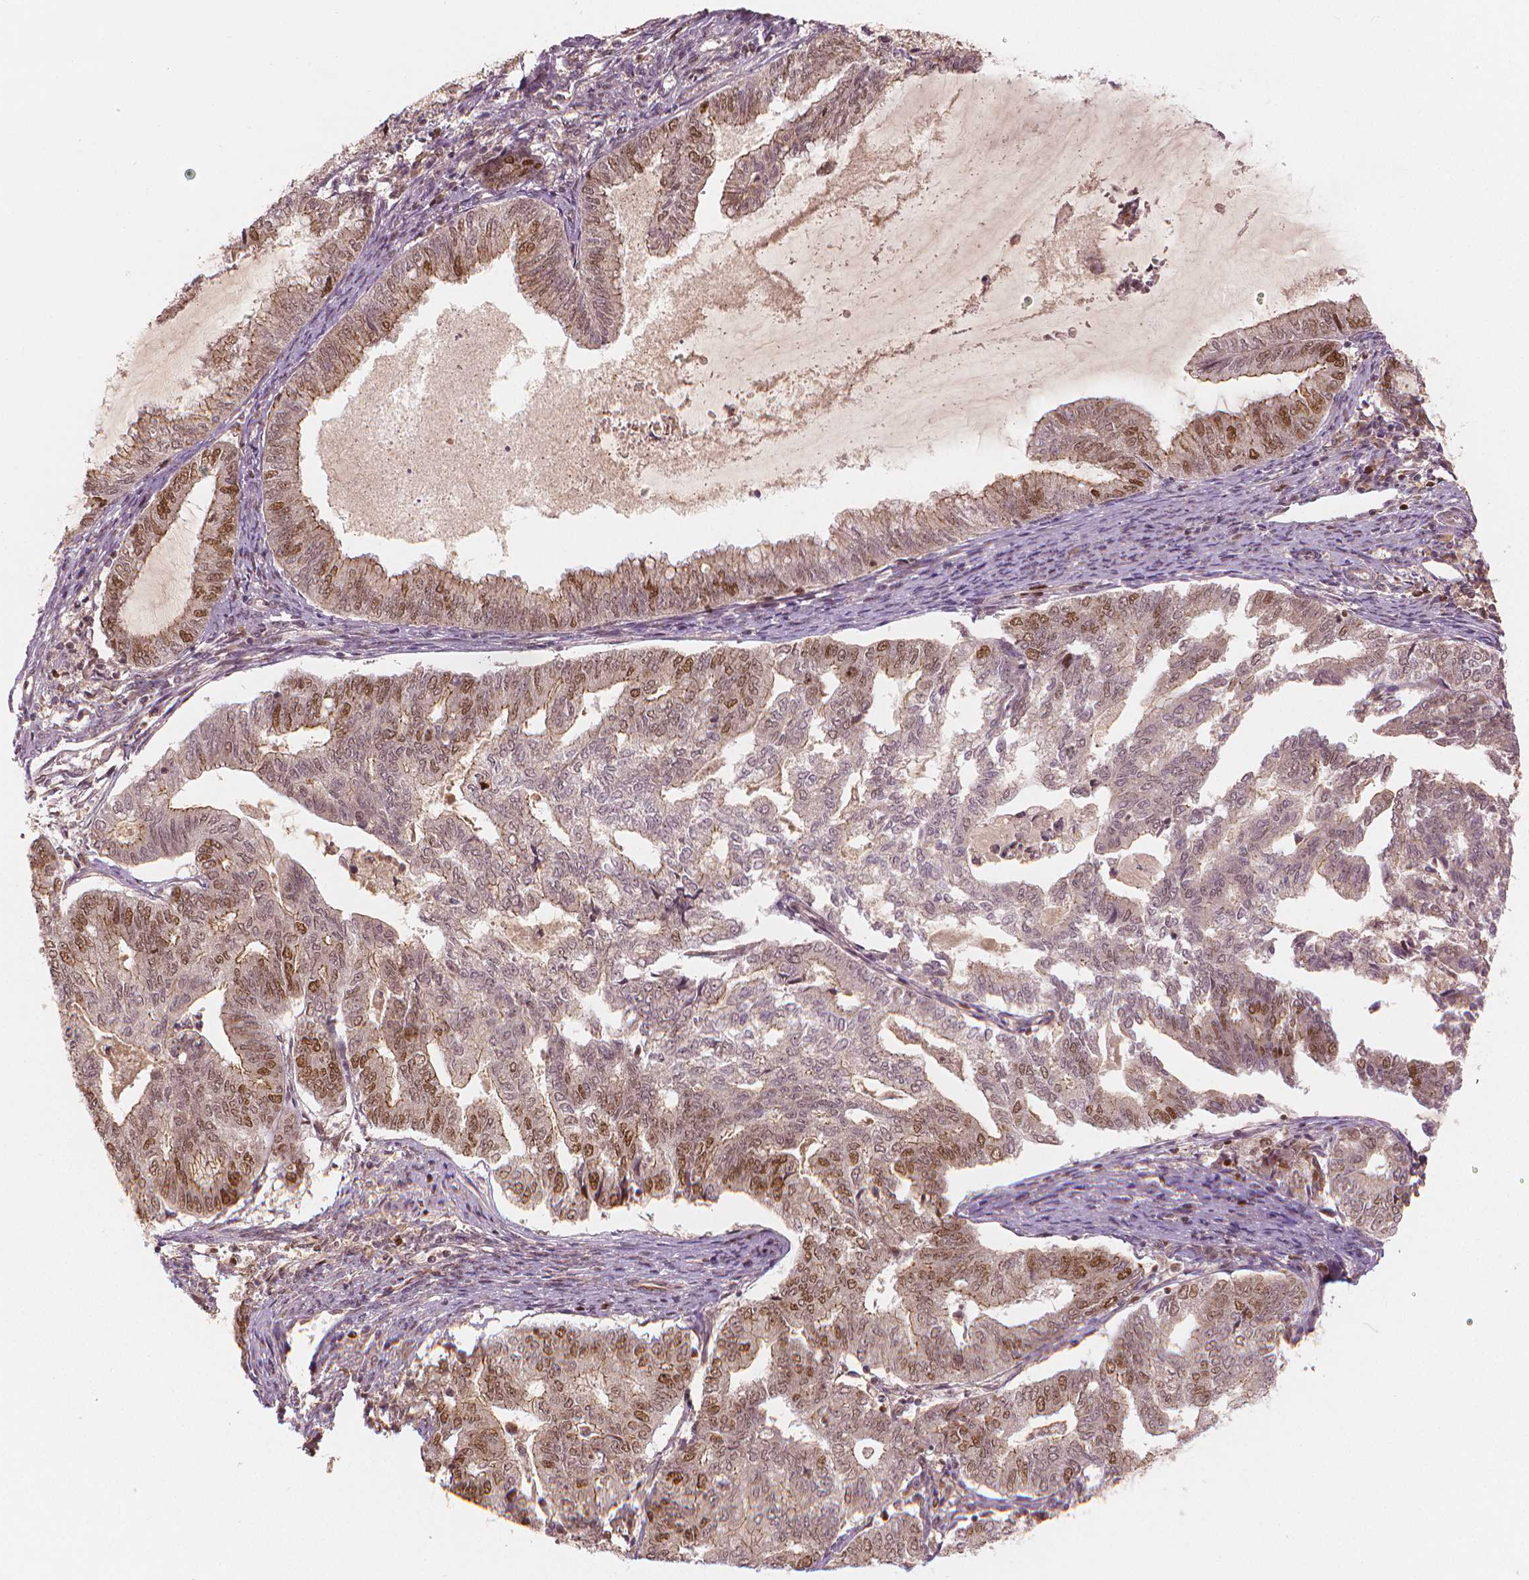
{"staining": {"intensity": "moderate", "quantity": "25%-75%", "location": "nuclear"}, "tissue": "endometrial cancer", "cell_type": "Tumor cells", "image_type": "cancer", "snomed": [{"axis": "morphology", "description": "Adenocarcinoma, NOS"}, {"axis": "topography", "description": "Endometrium"}], "caption": "Immunohistochemistry staining of adenocarcinoma (endometrial), which exhibits medium levels of moderate nuclear staining in approximately 25%-75% of tumor cells indicating moderate nuclear protein positivity. The staining was performed using DAB (brown) for protein detection and nuclei were counterstained in hematoxylin (blue).", "gene": "NSD2", "patient": {"sex": "female", "age": 79}}